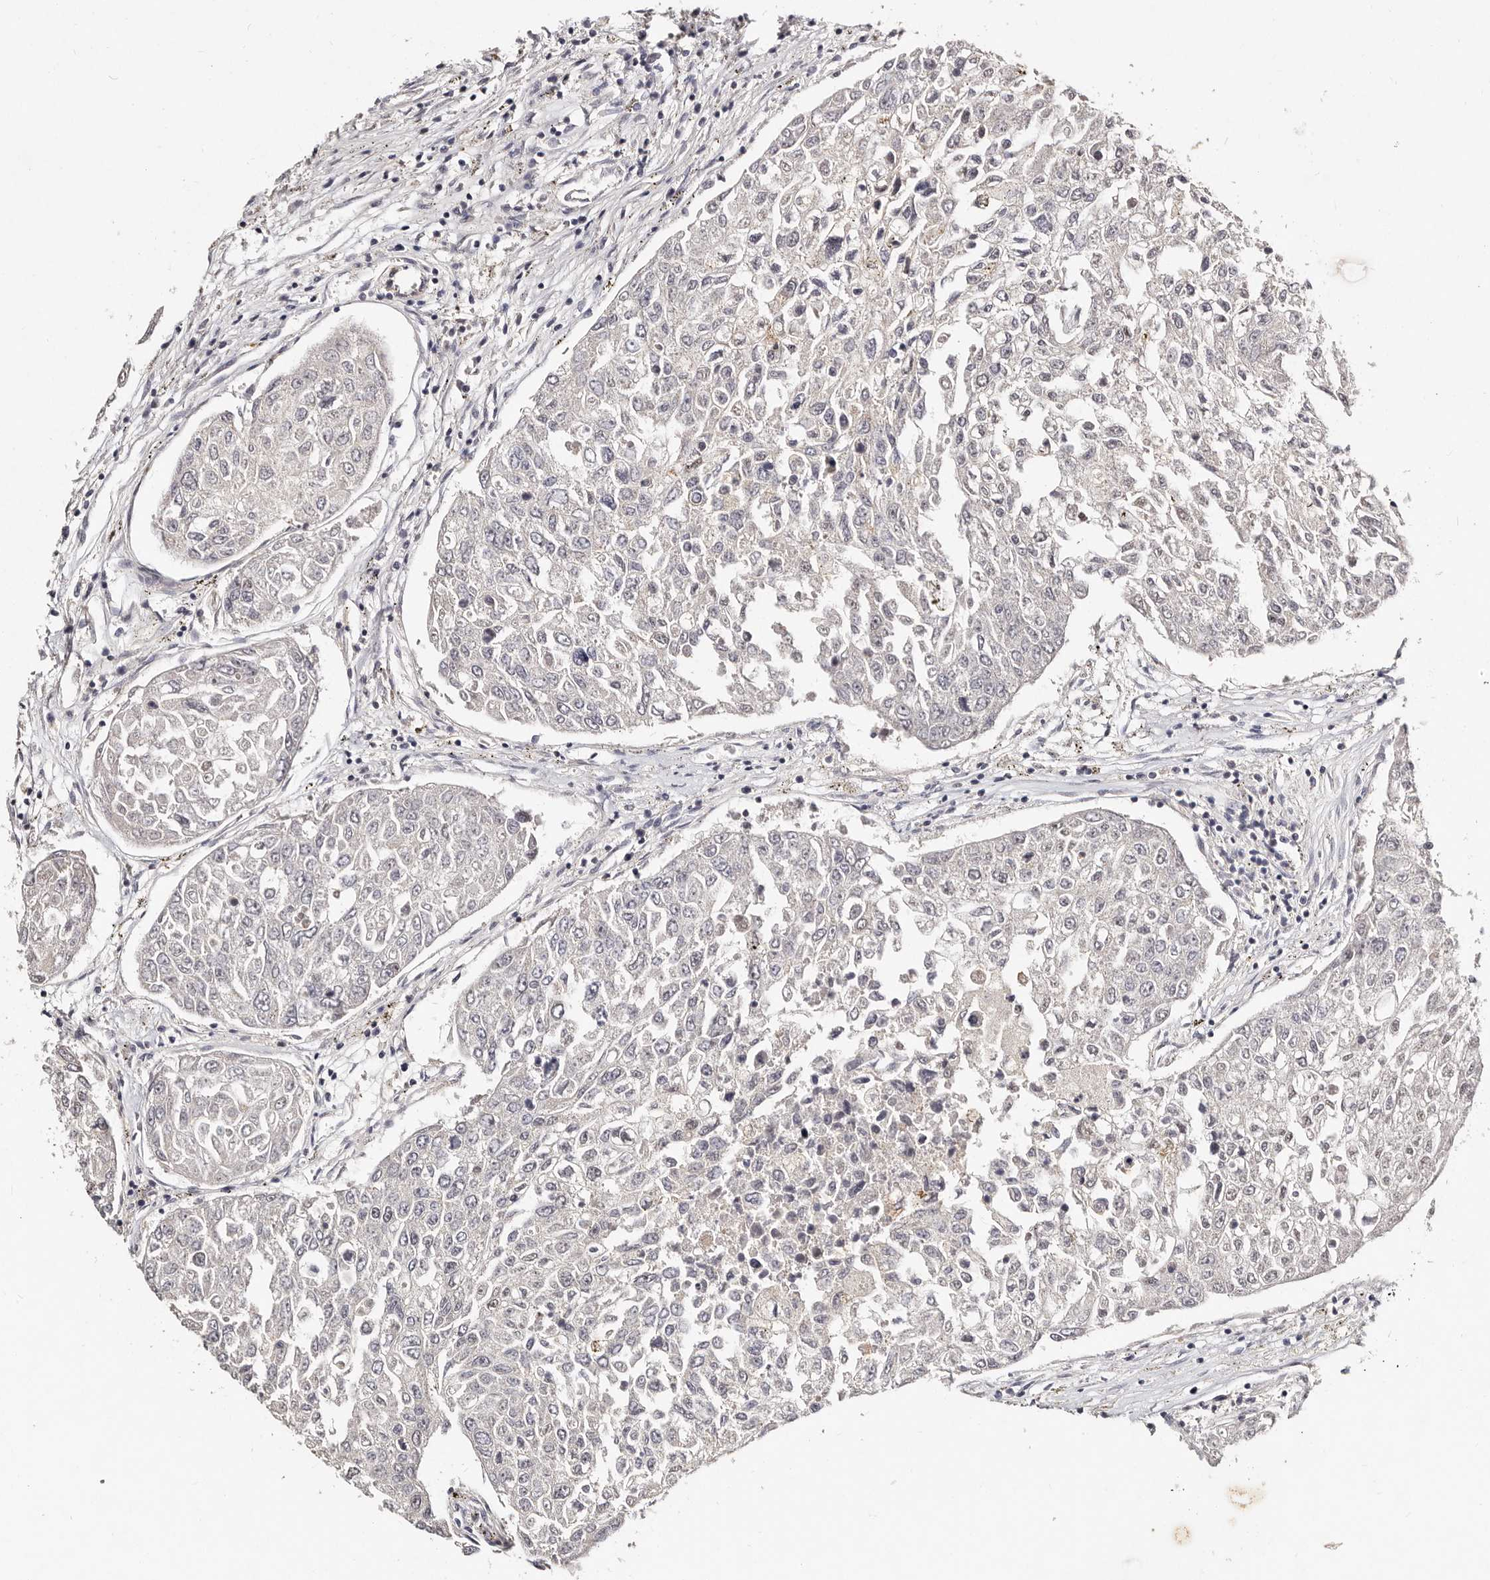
{"staining": {"intensity": "moderate", "quantity": "<25%", "location": "nuclear"}, "tissue": "urothelial cancer", "cell_type": "Tumor cells", "image_type": "cancer", "snomed": [{"axis": "morphology", "description": "Urothelial carcinoma, High grade"}, {"axis": "topography", "description": "Lymph node"}, {"axis": "topography", "description": "Urinary bladder"}], "caption": "Tumor cells reveal moderate nuclear staining in approximately <25% of cells in high-grade urothelial carcinoma.", "gene": "MRPS33", "patient": {"sex": "male", "age": 51}}